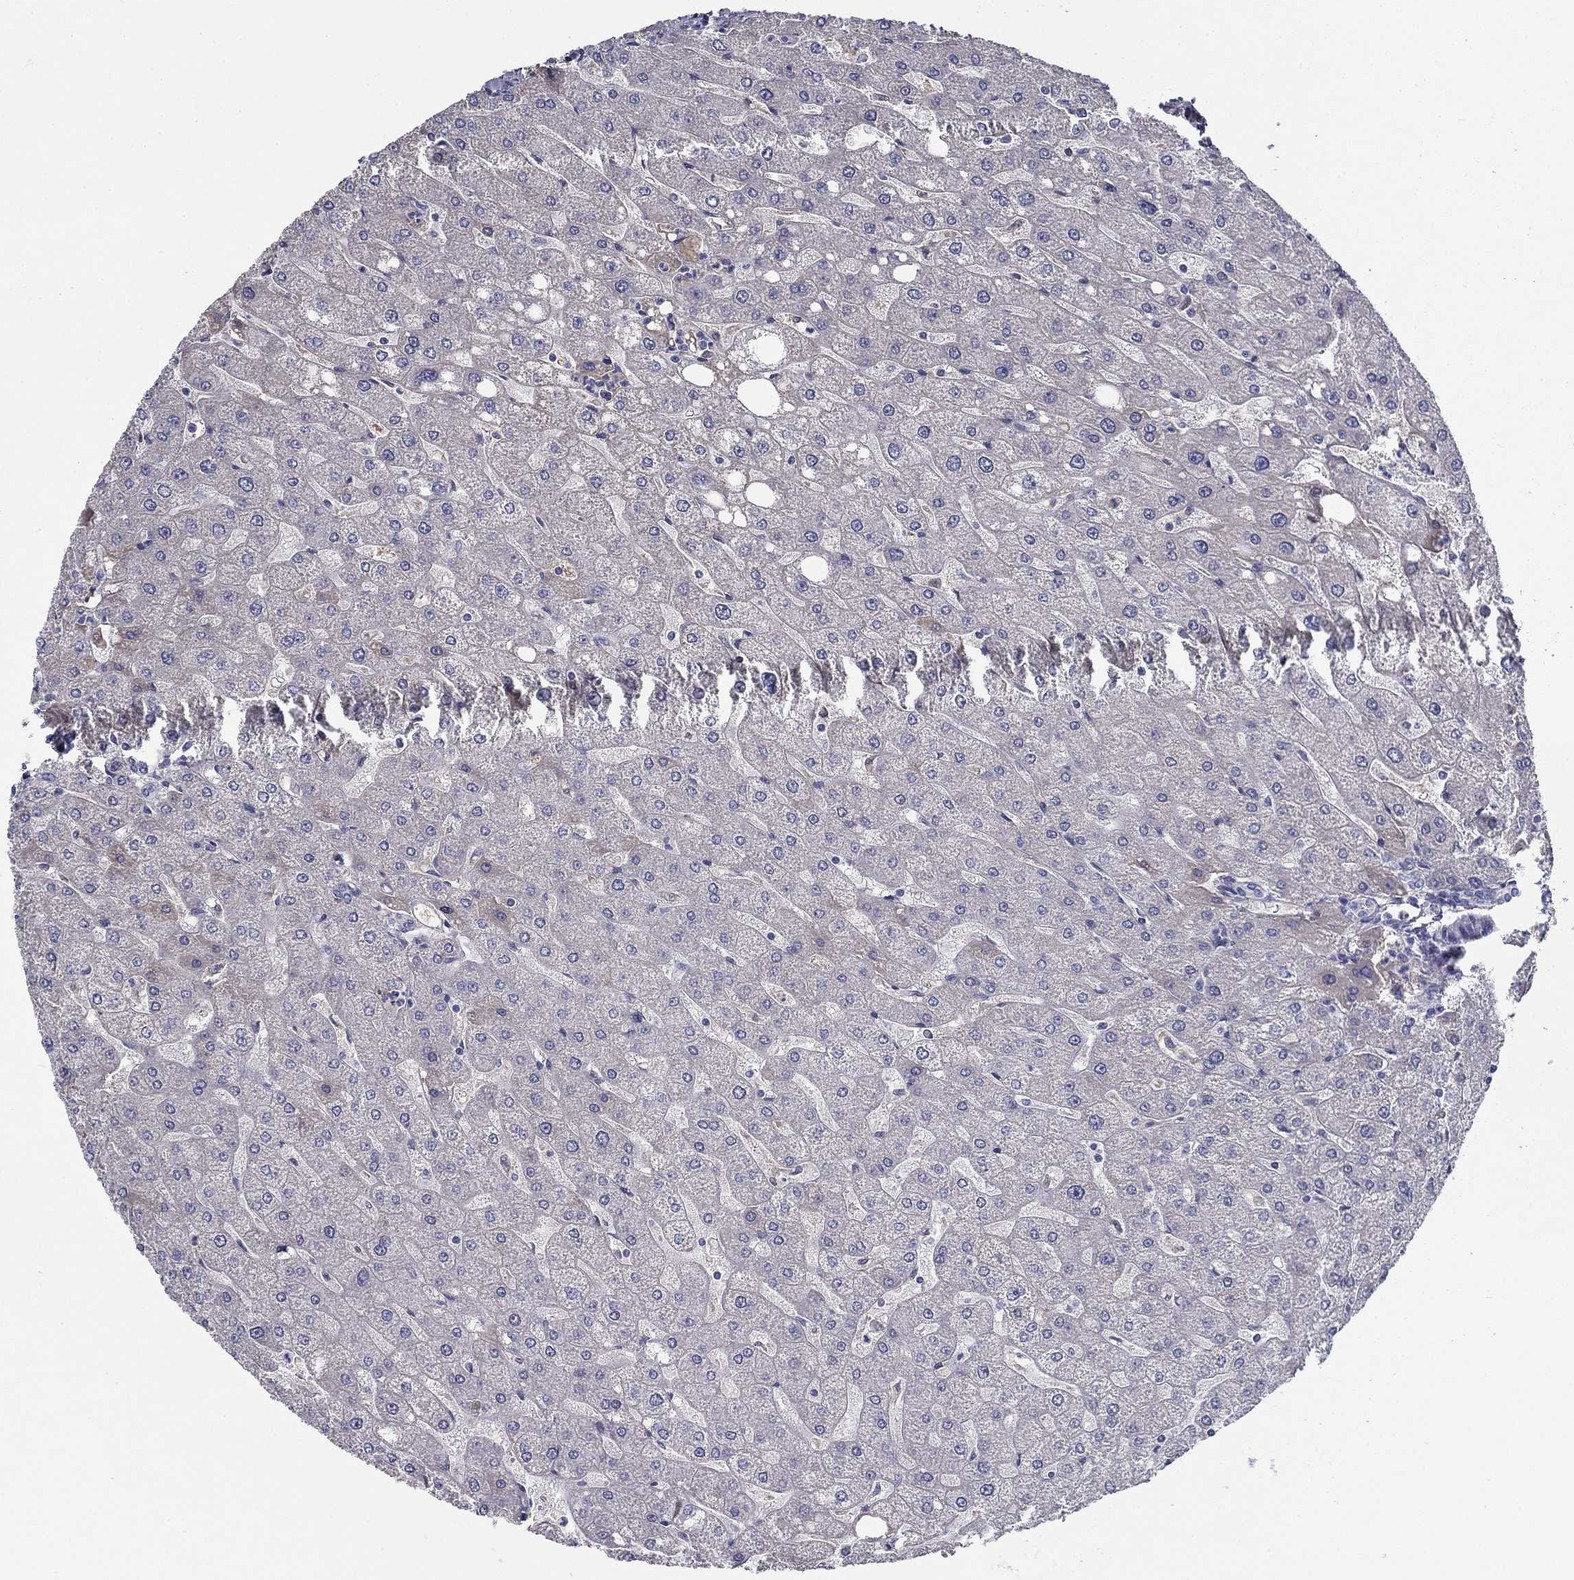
{"staining": {"intensity": "negative", "quantity": "none", "location": "none"}, "tissue": "liver", "cell_type": "Cholangiocytes", "image_type": "normal", "snomed": [{"axis": "morphology", "description": "Normal tissue, NOS"}, {"axis": "topography", "description": "Liver"}], "caption": "This is an immunohistochemistry micrograph of normal human liver. There is no expression in cholangiocytes.", "gene": "CPLX4", "patient": {"sex": "male", "age": 67}}